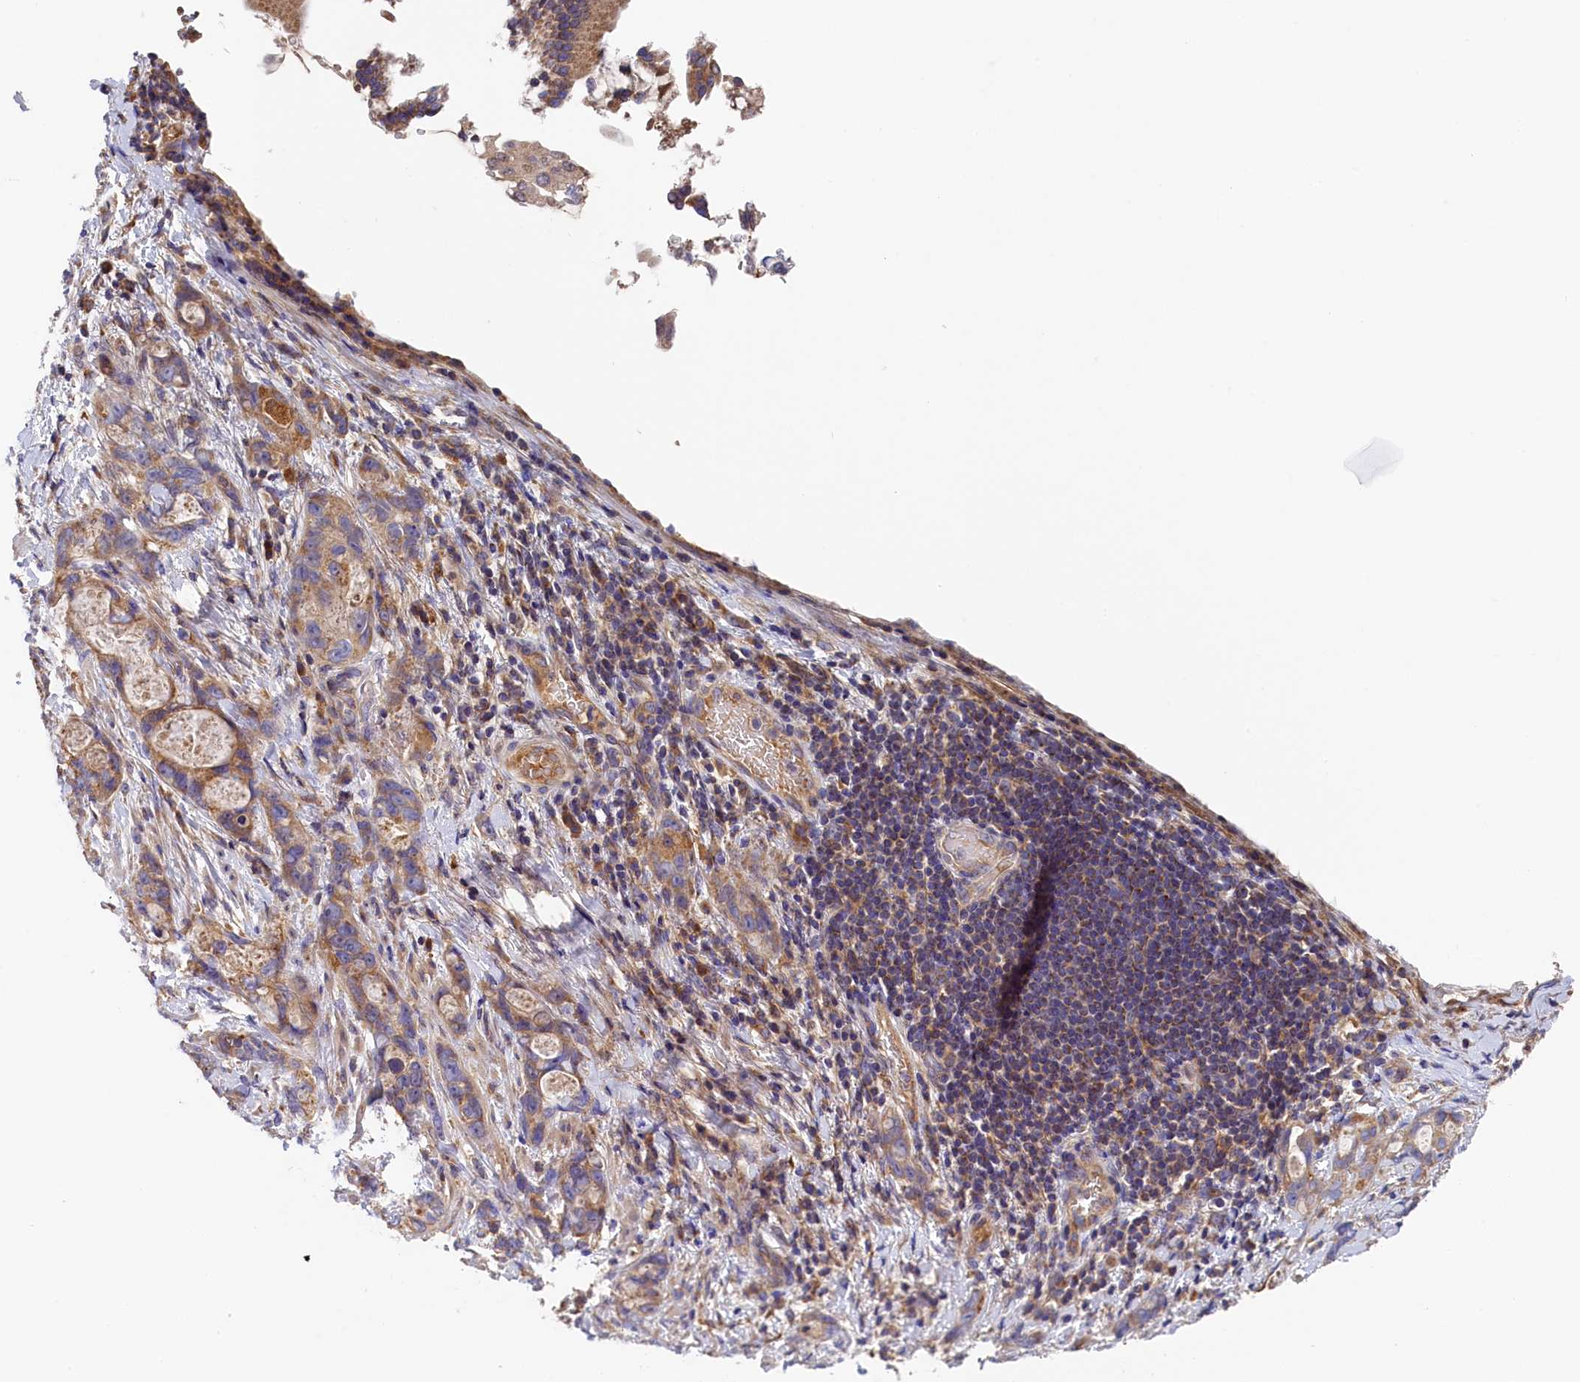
{"staining": {"intensity": "moderate", "quantity": ">75%", "location": "cytoplasmic/membranous"}, "tissue": "stomach cancer", "cell_type": "Tumor cells", "image_type": "cancer", "snomed": [{"axis": "morphology", "description": "Normal tissue, NOS"}, {"axis": "morphology", "description": "Adenocarcinoma, NOS"}, {"axis": "topography", "description": "Stomach"}], "caption": "Tumor cells display moderate cytoplasmic/membranous positivity in approximately >75% of cells in stomach adenocarcinoma.", "gene": "SEC31B", "patient": {"sex": "female", "age": 89}}